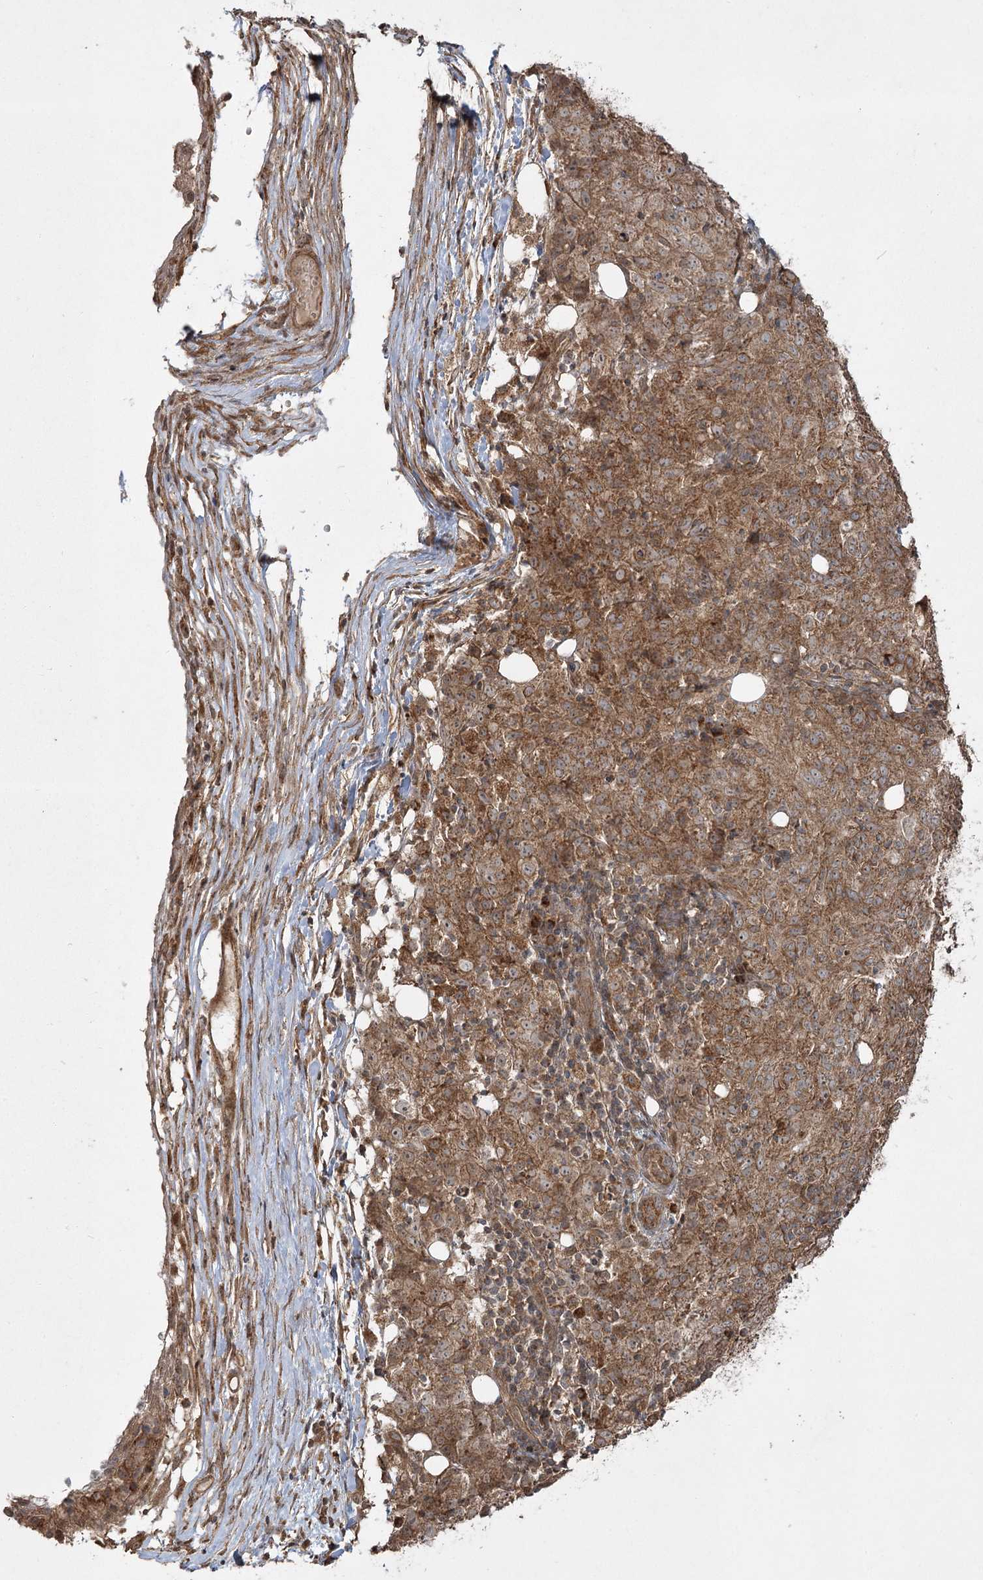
{"staining": {"intensity": "moderate", "quantity": ">75%", "location": "cytoplasmic/membranous"}, "tissue": "ovarian cancer", "cell_type": "Tumor cells", "image_type": "cancer", "snomed": [{"axis": "morphology", "description": "Carcinoma, endometroid"}, {"axis": "topography", "description": "Ovary"}], "caption": "Moderate cytoplasmic/membranous staining for a protein is appreciated in about >75% of tumor cells of ovarian endometroid carcinoma using immunohistochemistry (IHC).", "gene": "CPLANE1", "patient": {"sex": "female", "age": 42}}